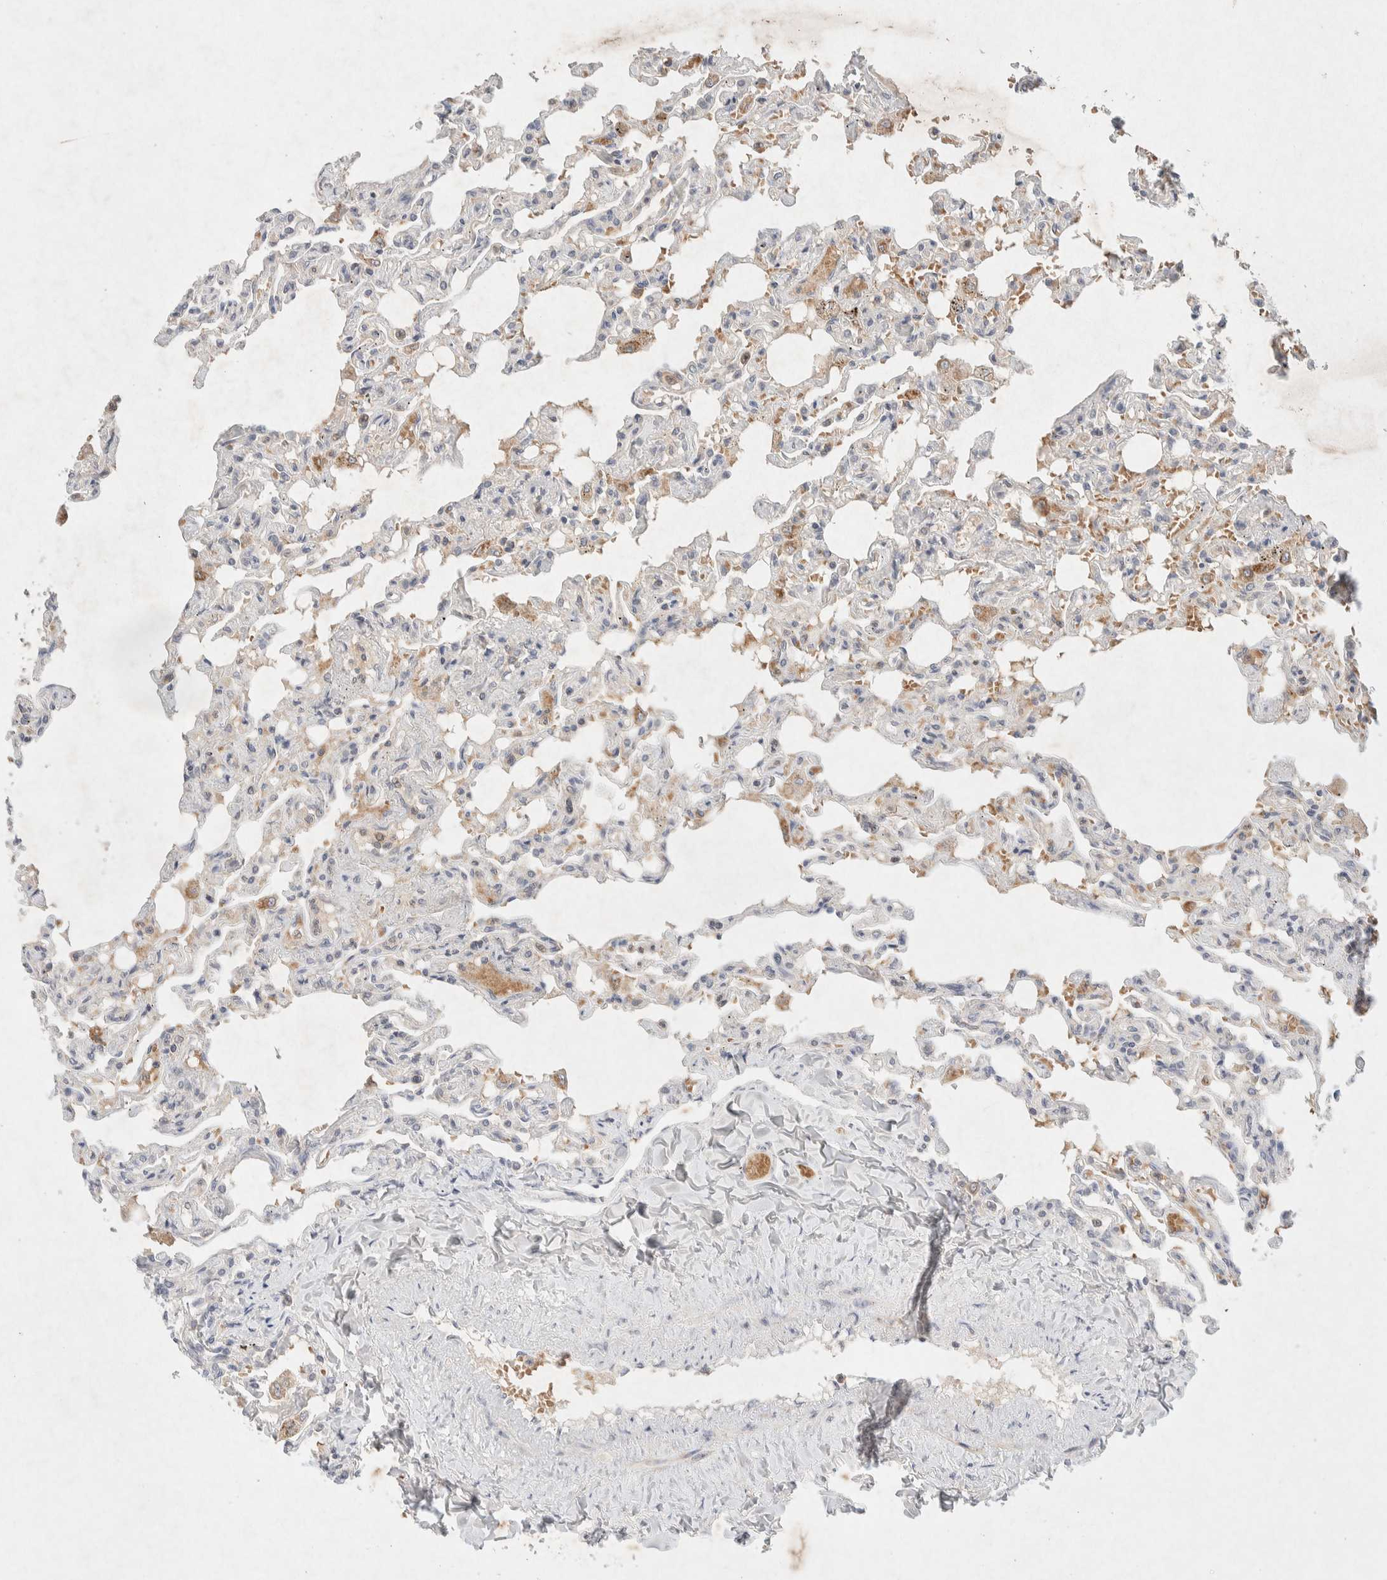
{"staining": {"intensity": "weak", "quantity": "<25%", "location": "cytoplasmic/membranous"}, "tissue": "lung", "cell_type": "Alveolar cells", "image_type": "normal", "snomed": [{"axis": "morphology", "description": "Normal tissue, NOS"}, {"axis": "topography", "description": "Lung"}], "caption": "Immunohistochemistry histopathology image of normal lung: human lung stained with DAB (3,3'-diaminobenzidine) demonstrates no significant protein staining in alveolar cells.", "gene": "GNAI1", "patient": {"sex": "male", "age": 21}}